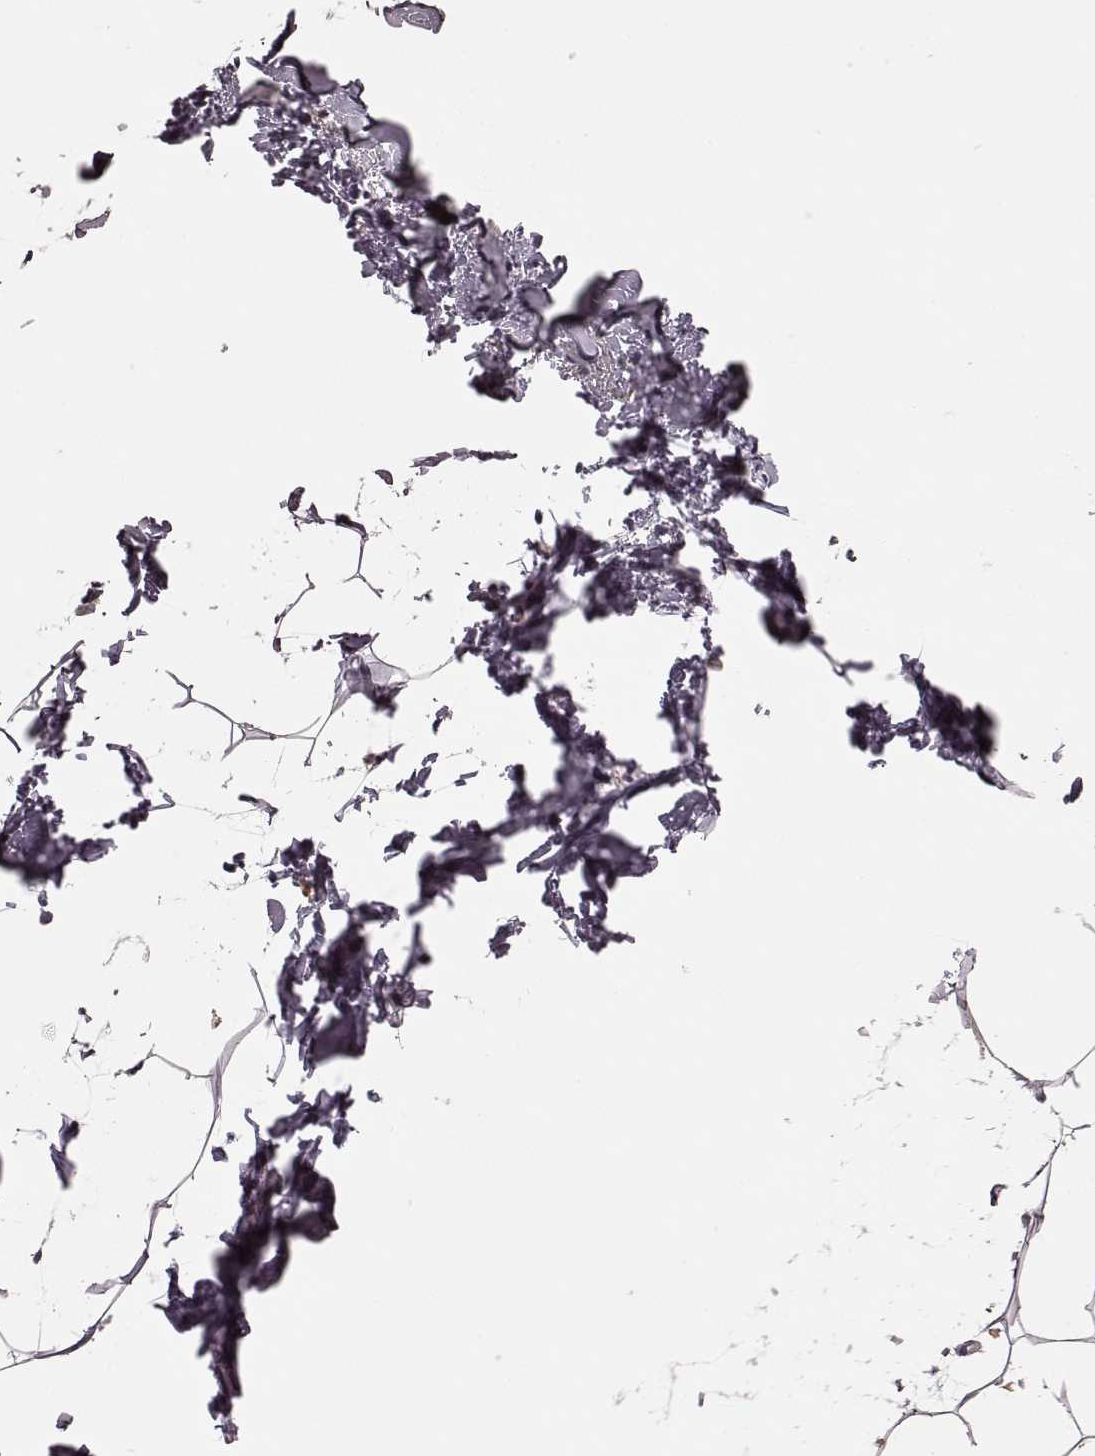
{"staining": {"intensity": "negative", "quantity": "none", "location": "none"}, "tissue": "breast", "cell_type": "Adipocytes", "image_type": "normal", "snomed": [{"axis": "morphology", "description": "Normal tissue, NOS"}, {"axis": "topography", "description": "Breast"}], "caption": "Immunohistochemical staining of normal breast exhibits no significant expression in adipocytes. (Brightfield microscopy of DAB immunohistochemistry (IHC) at high magnification).", "gene": "CD28", "patient": {"sex": "female", "age": 32}}